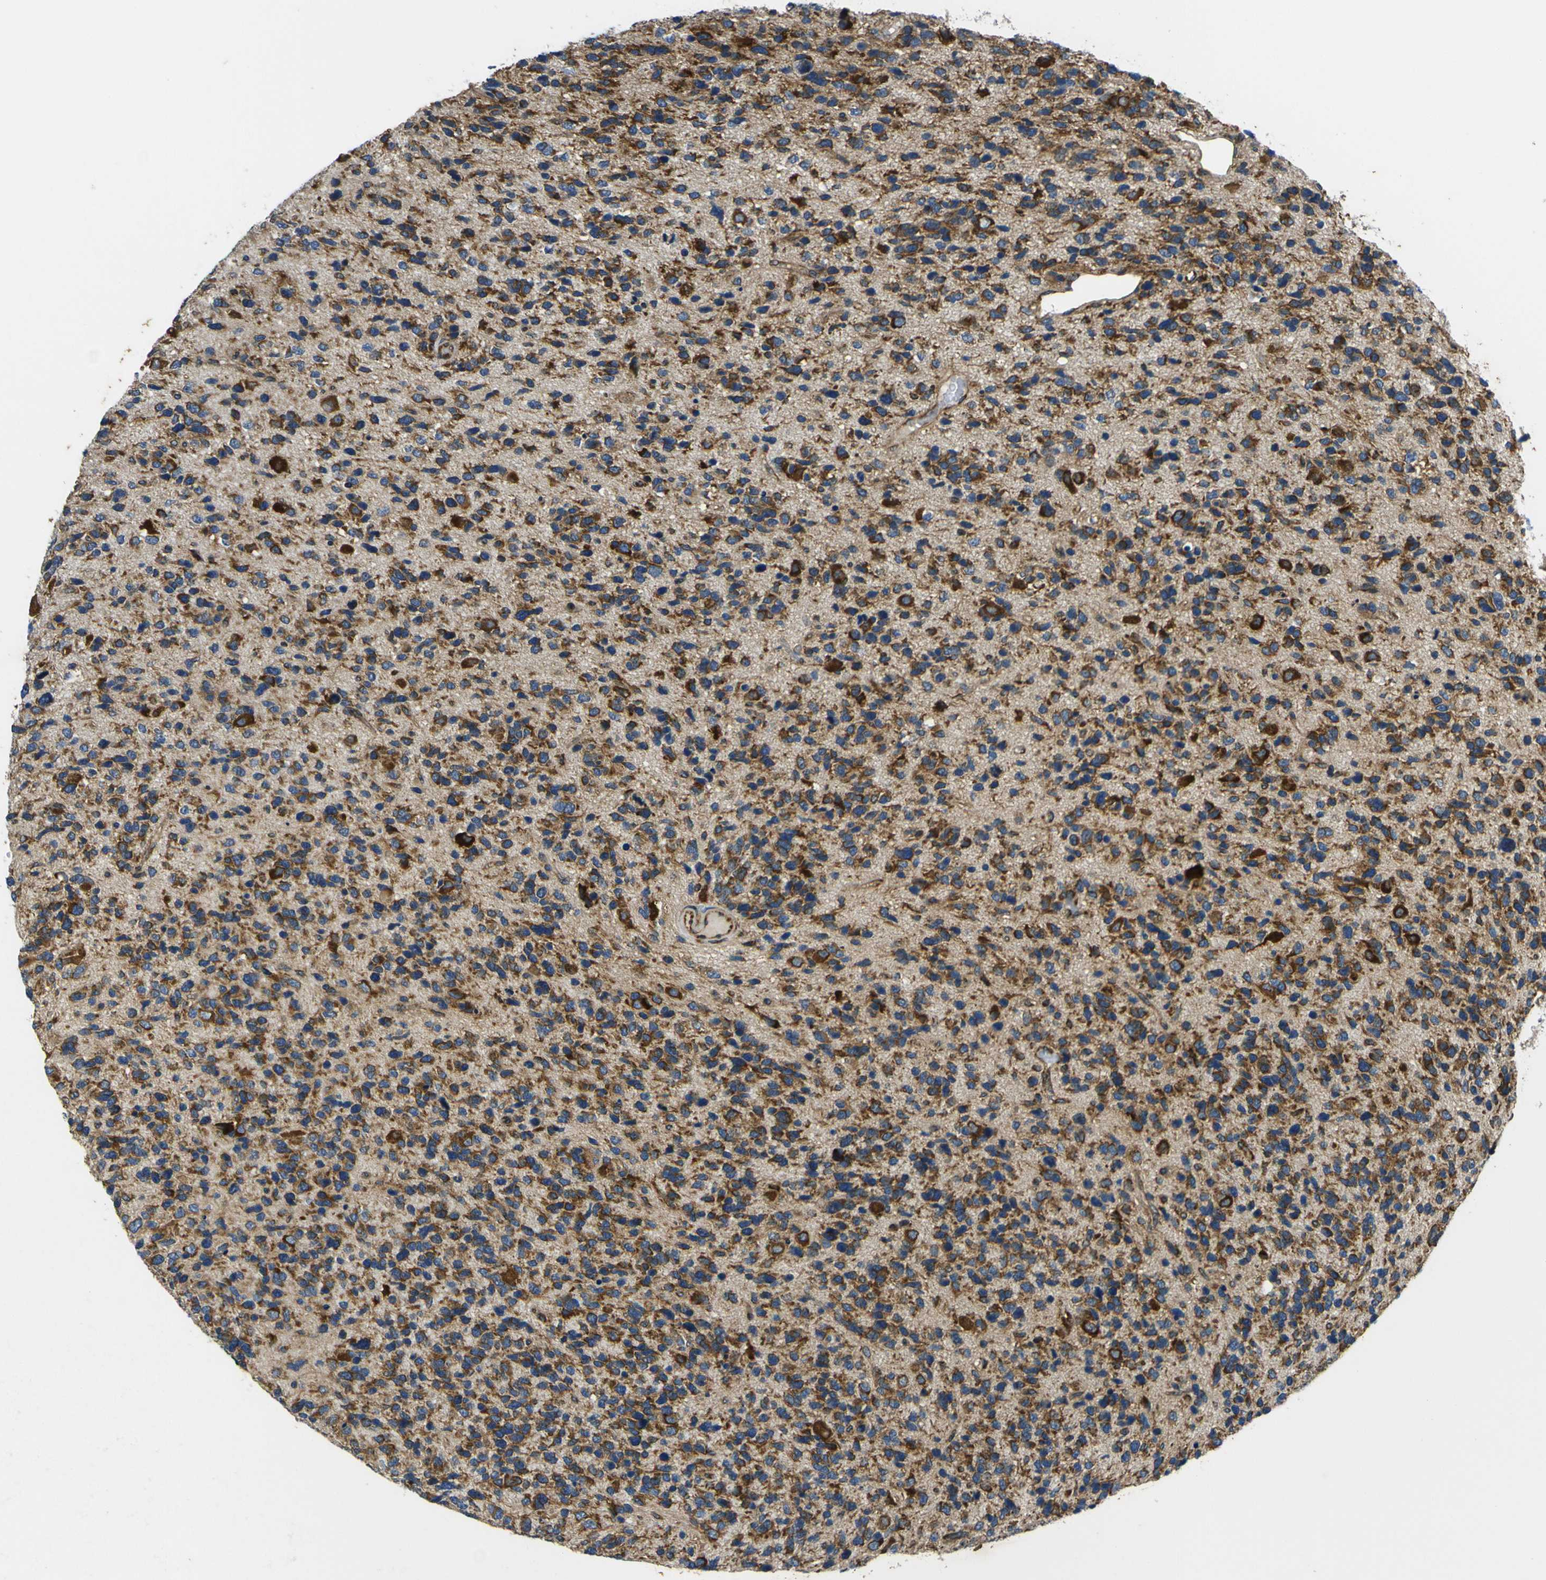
{"staining": {"intensity": "strong", "quantity": ">75%", "location": "cytoplasmic/membranous"}, "tissue": "glioma", "cell_type": "Tumor cells", "image_type": "cancer", "snomed": [{"axis": "morphology", "description": "Glioma, malignant, High grade"}, {"axis": "topography", "description": "Brain"}], "caption": "Immunohistochemistry histopathology image of neoplastic tissue: glioma stained using immunohistochemistry (IHC) exhibits high levels of strong protein expression localized specifically in the cytoplasmic/membranous of tumor cells, appearing as a cytoplasmic/membranous brown color.", "gene": "RPSA", "patient": {"sex": "female", "age": 58}}